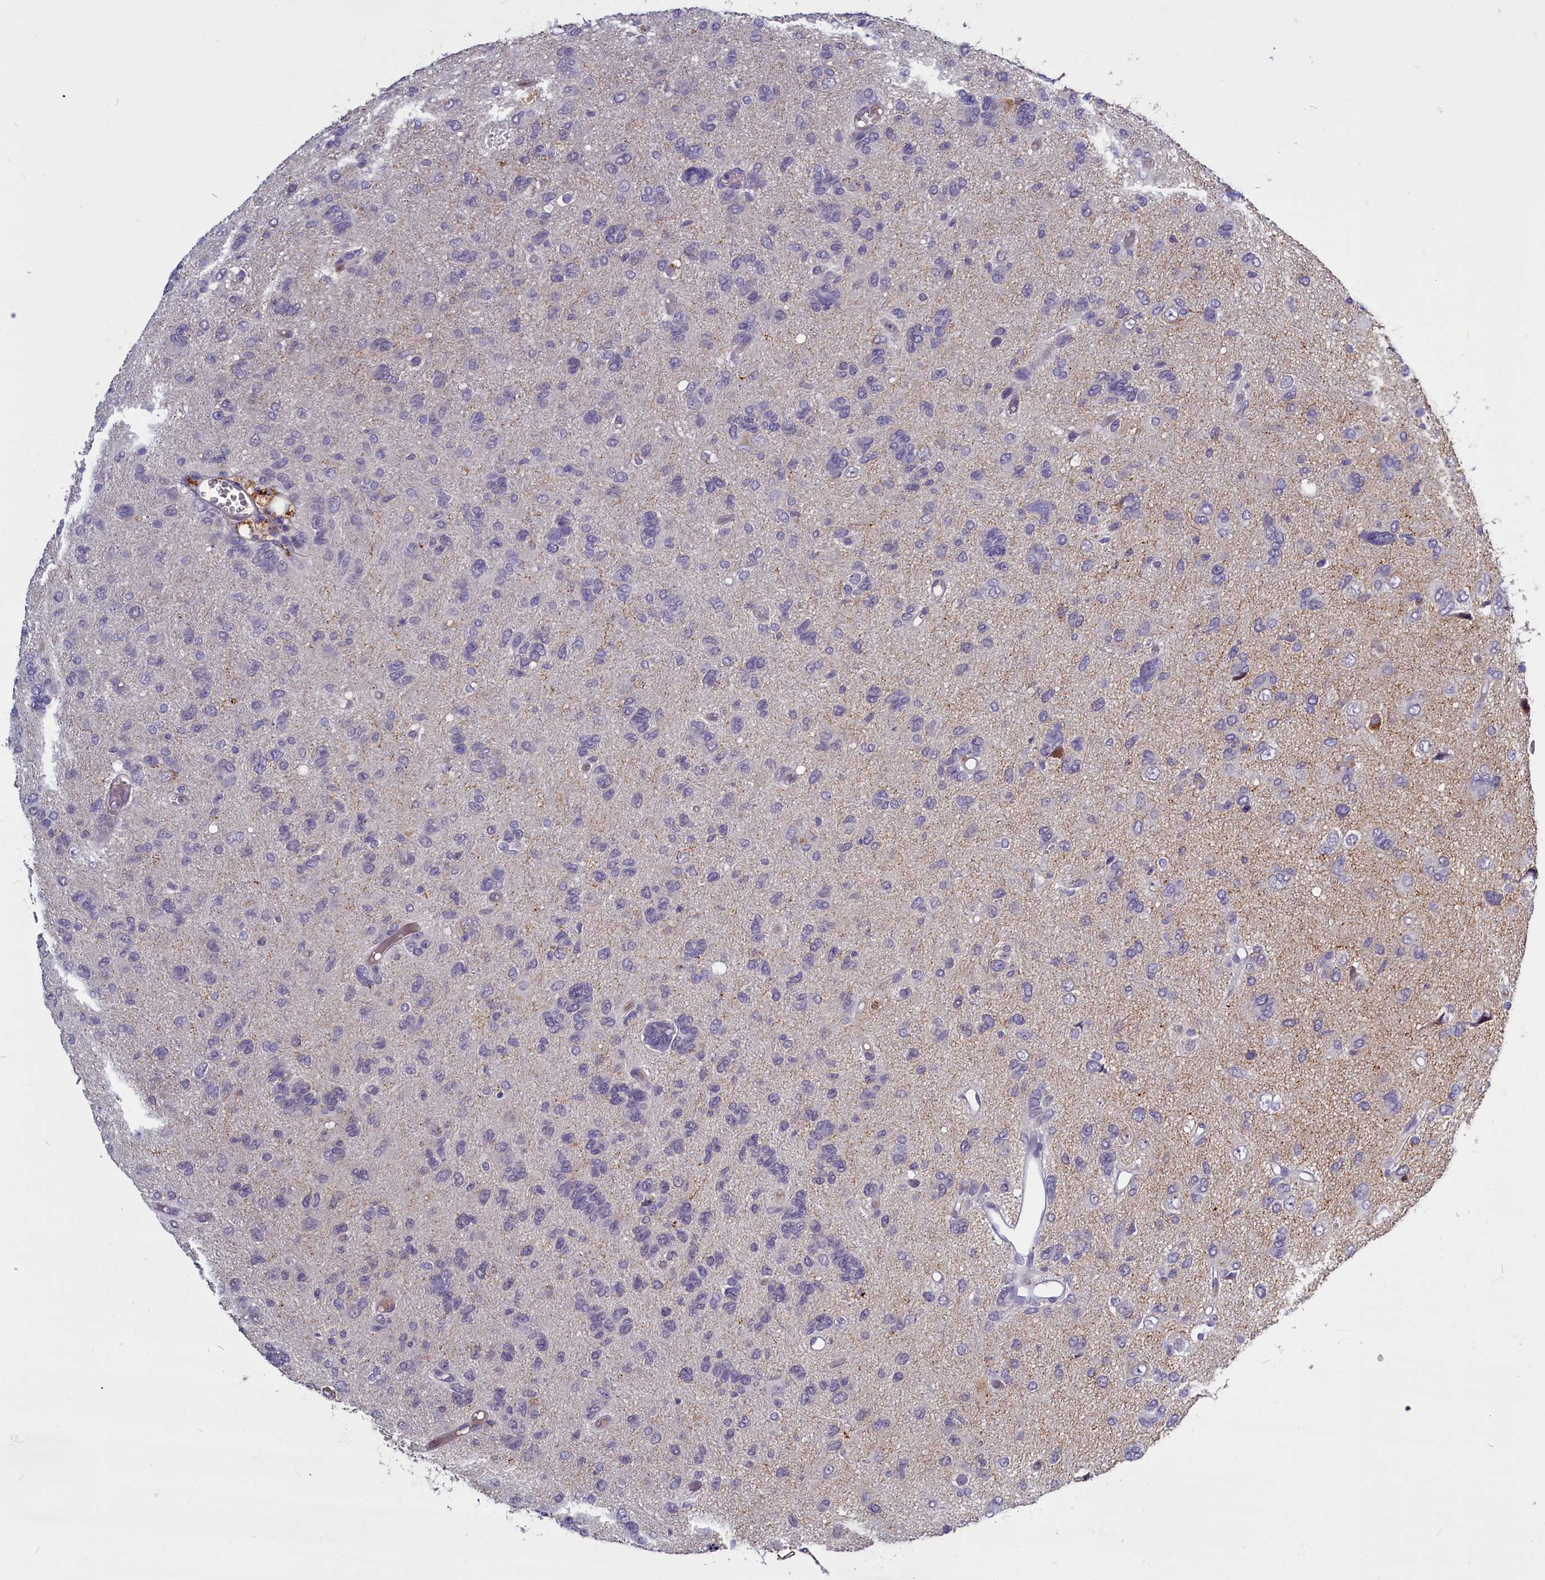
{"staining": {"intensity": "negative", "quantity": "none", "location": "none"}, "tissue": "glioma", "cell_type": "Tumor cells", "image_type": "cancer", "snomed": [{"axis": "morphology", "description": "Glioma, malignant, High grade"}, {"axis": "topography", "description": "Brain"}], "caption": "The IHC image has no significant staining in tumor cells of high-grade glioma (malignant) tissue.", "gene": "SV2C", "patient": {"sex": "female", "age": 59}}